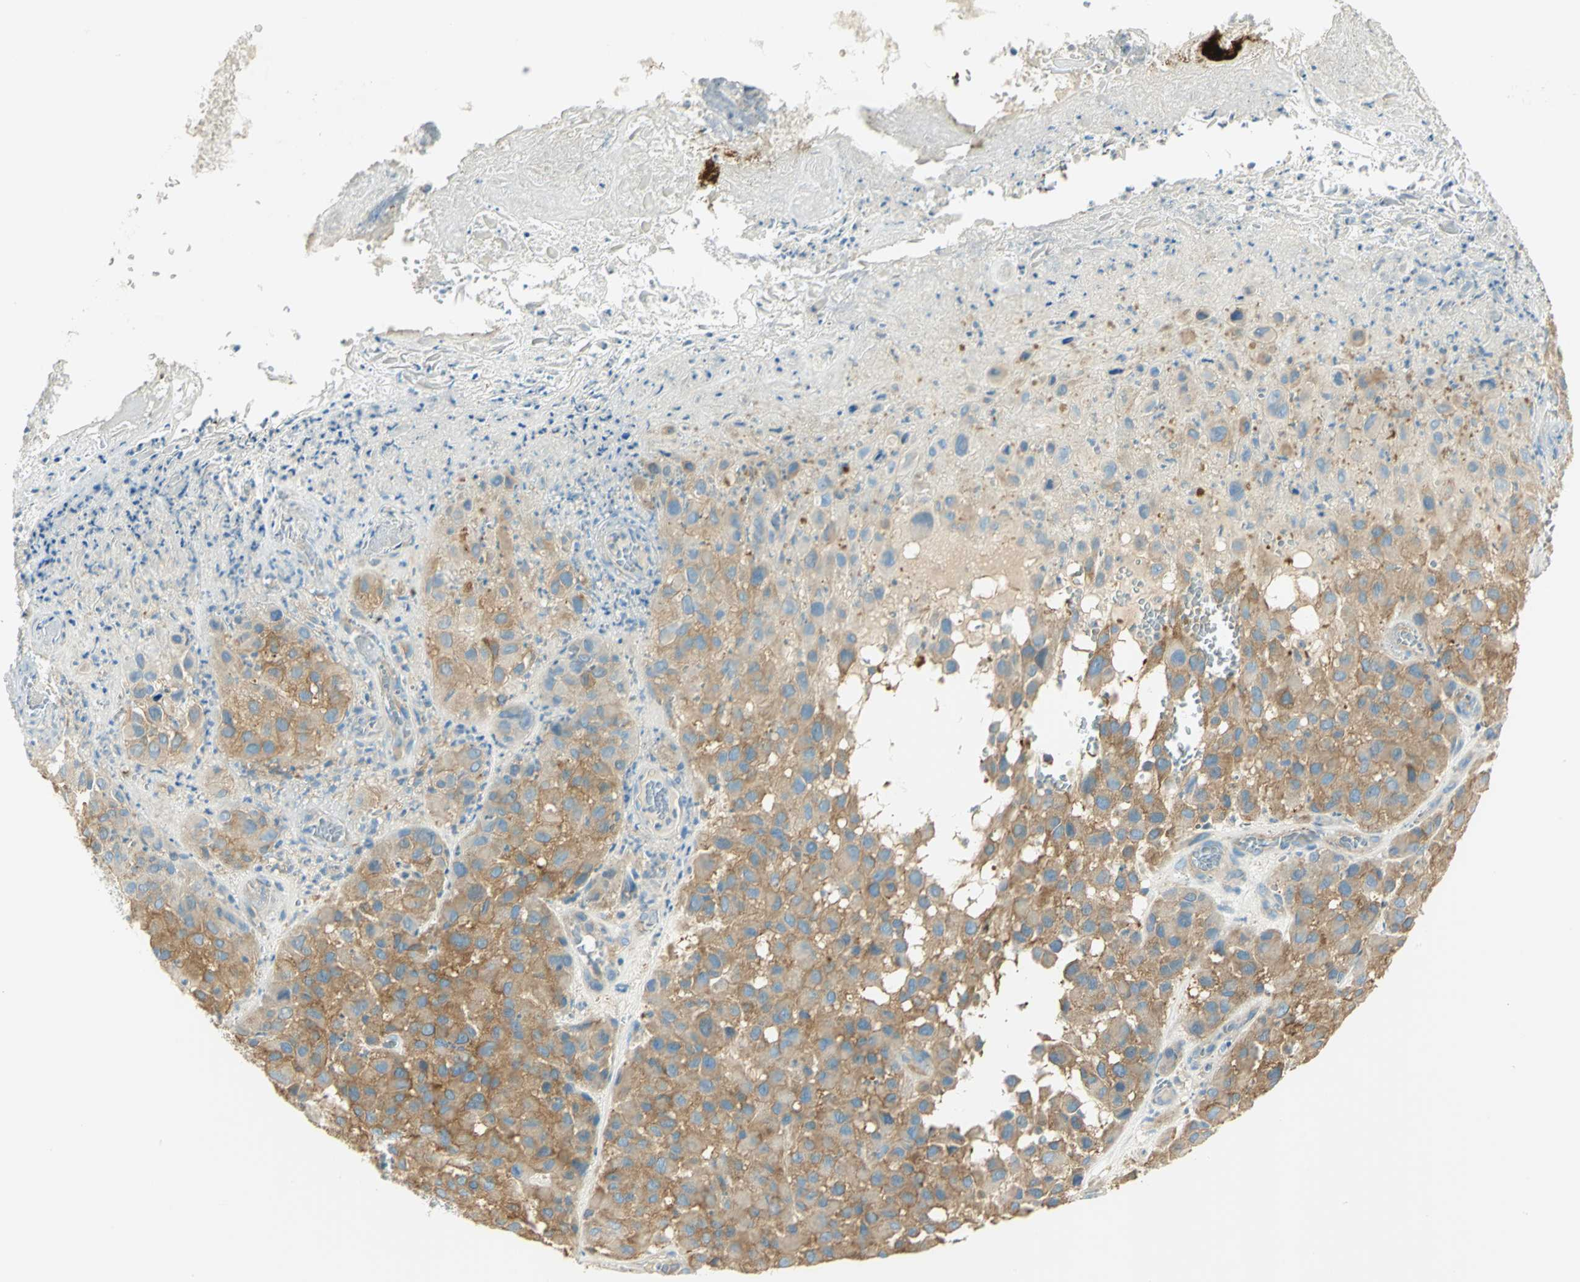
{"staining": {"intensity": "strong", "quantity": ">75%", "location": "cytoplasmic/membranous"}, "tissue": "melanoma", "cell_type": "Tumor cells", "image_type": "cancer", "snomed": [{"axis": "morphology", "description": "Malignant melanoma, NOS"}, {"axis": "topography", "description": "Skin"}], "caption": "High-magnification brightfield microscopy of melanoma stained with DAB (3,3'-diaminobenzidine) (brown) and counterstained with hematoxylin (blue). tumor cells exhibit strong cytoplasmic/membranous positivity is seen in about>75% of cells.", "gene": "TSC22D2", "patient": {"sex": "female", "age": 21}}